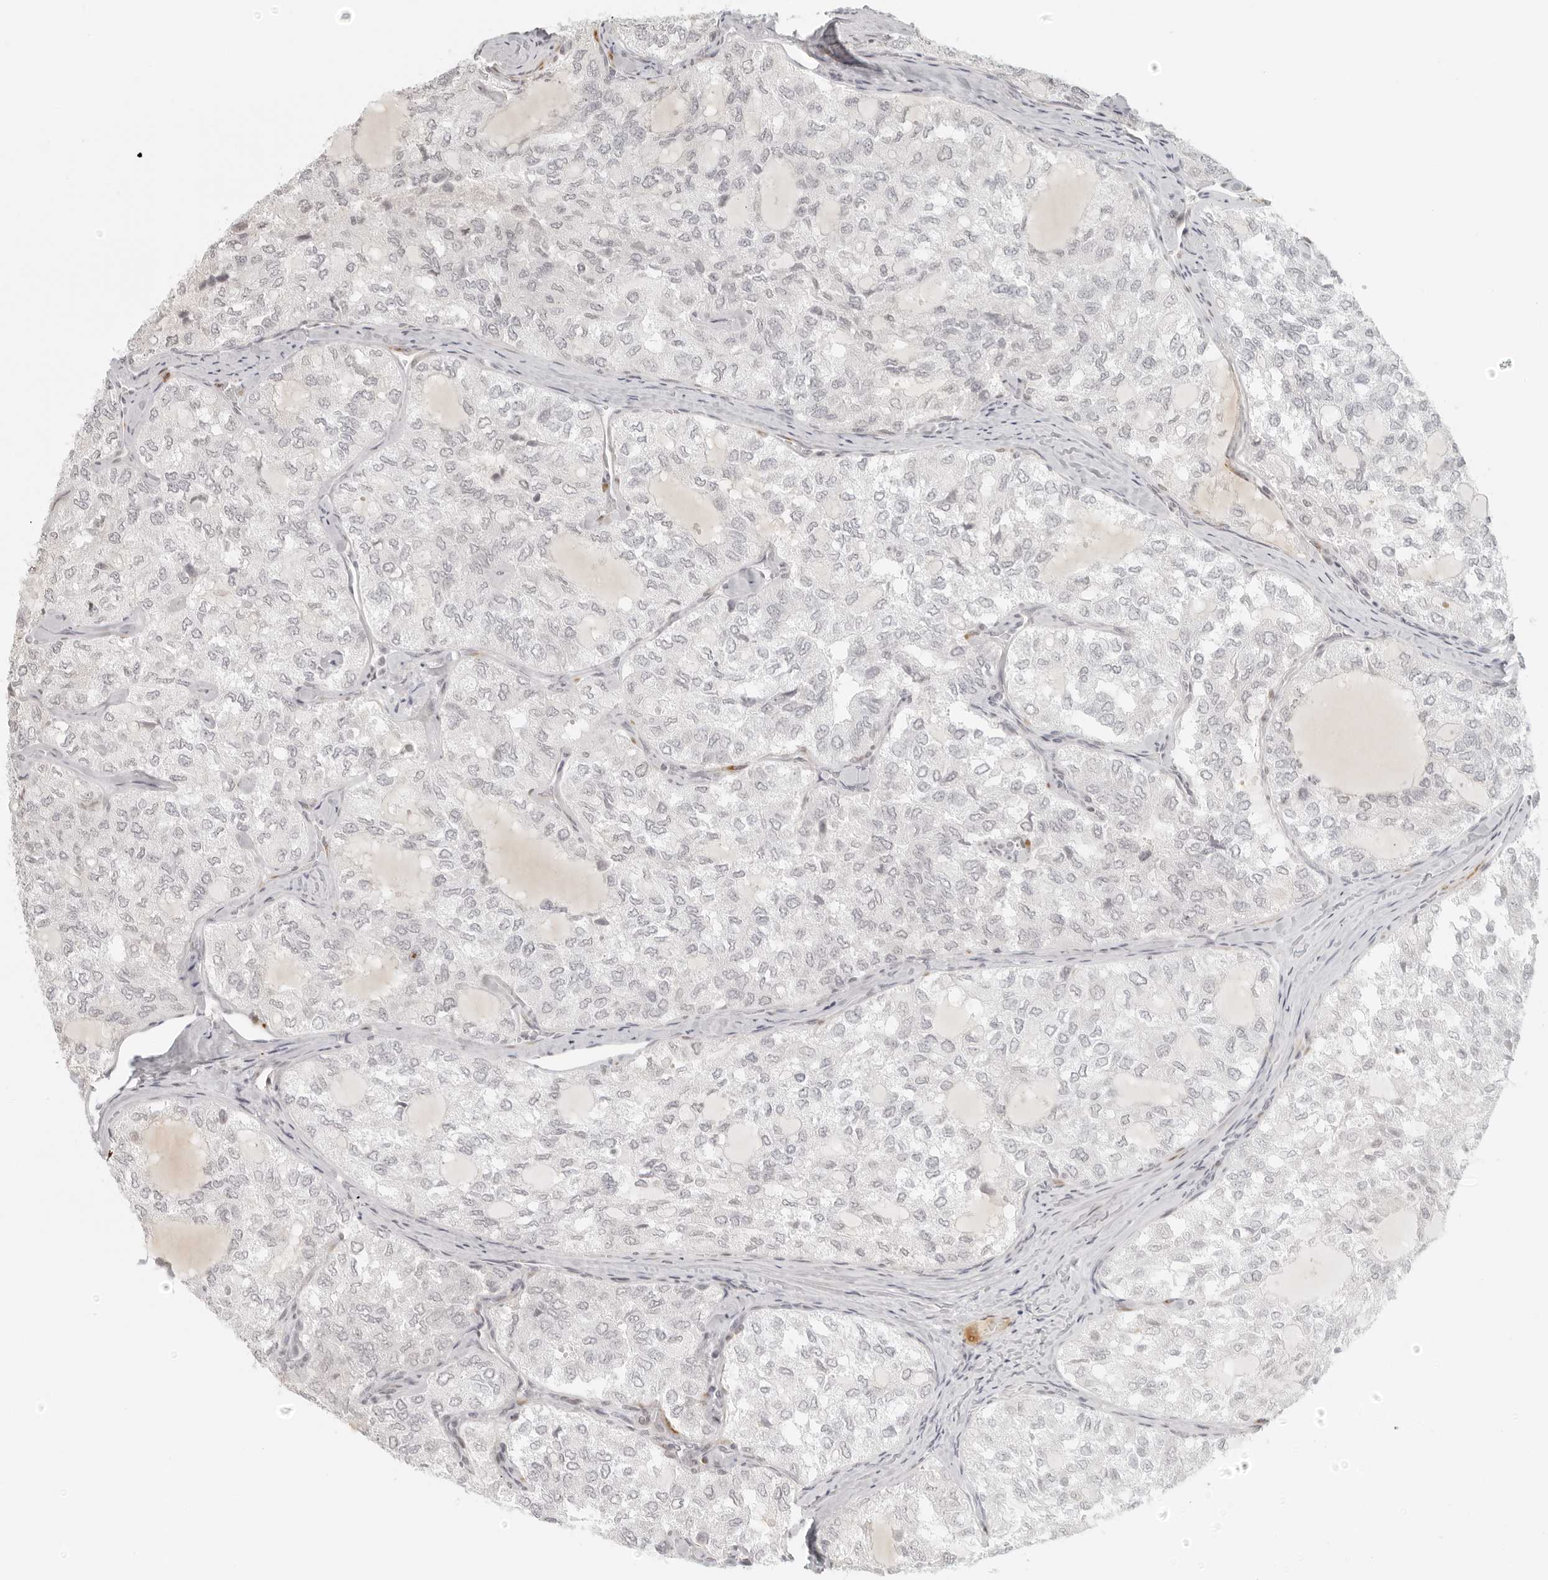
{"staining": {"intensity": "negative", "quantity": "none", "location": "none"}, "tissue": "thyroid cancer", "cell_type": "Tumor cells", "image_type": "cancer", "snomed": [{"axis": "morphology", "description": "Follicular adenoma carcinoma, NOS"}, {"axis": "topography", "description": "Thyroid gland"}], "caption": "Immunohistochemical staining of human follicular adenoma carcinoma (thyroid) displays no significant expression in tumor cells.", "gene": "ZNF678", "patient": {"sex": "male", "age": 75}}